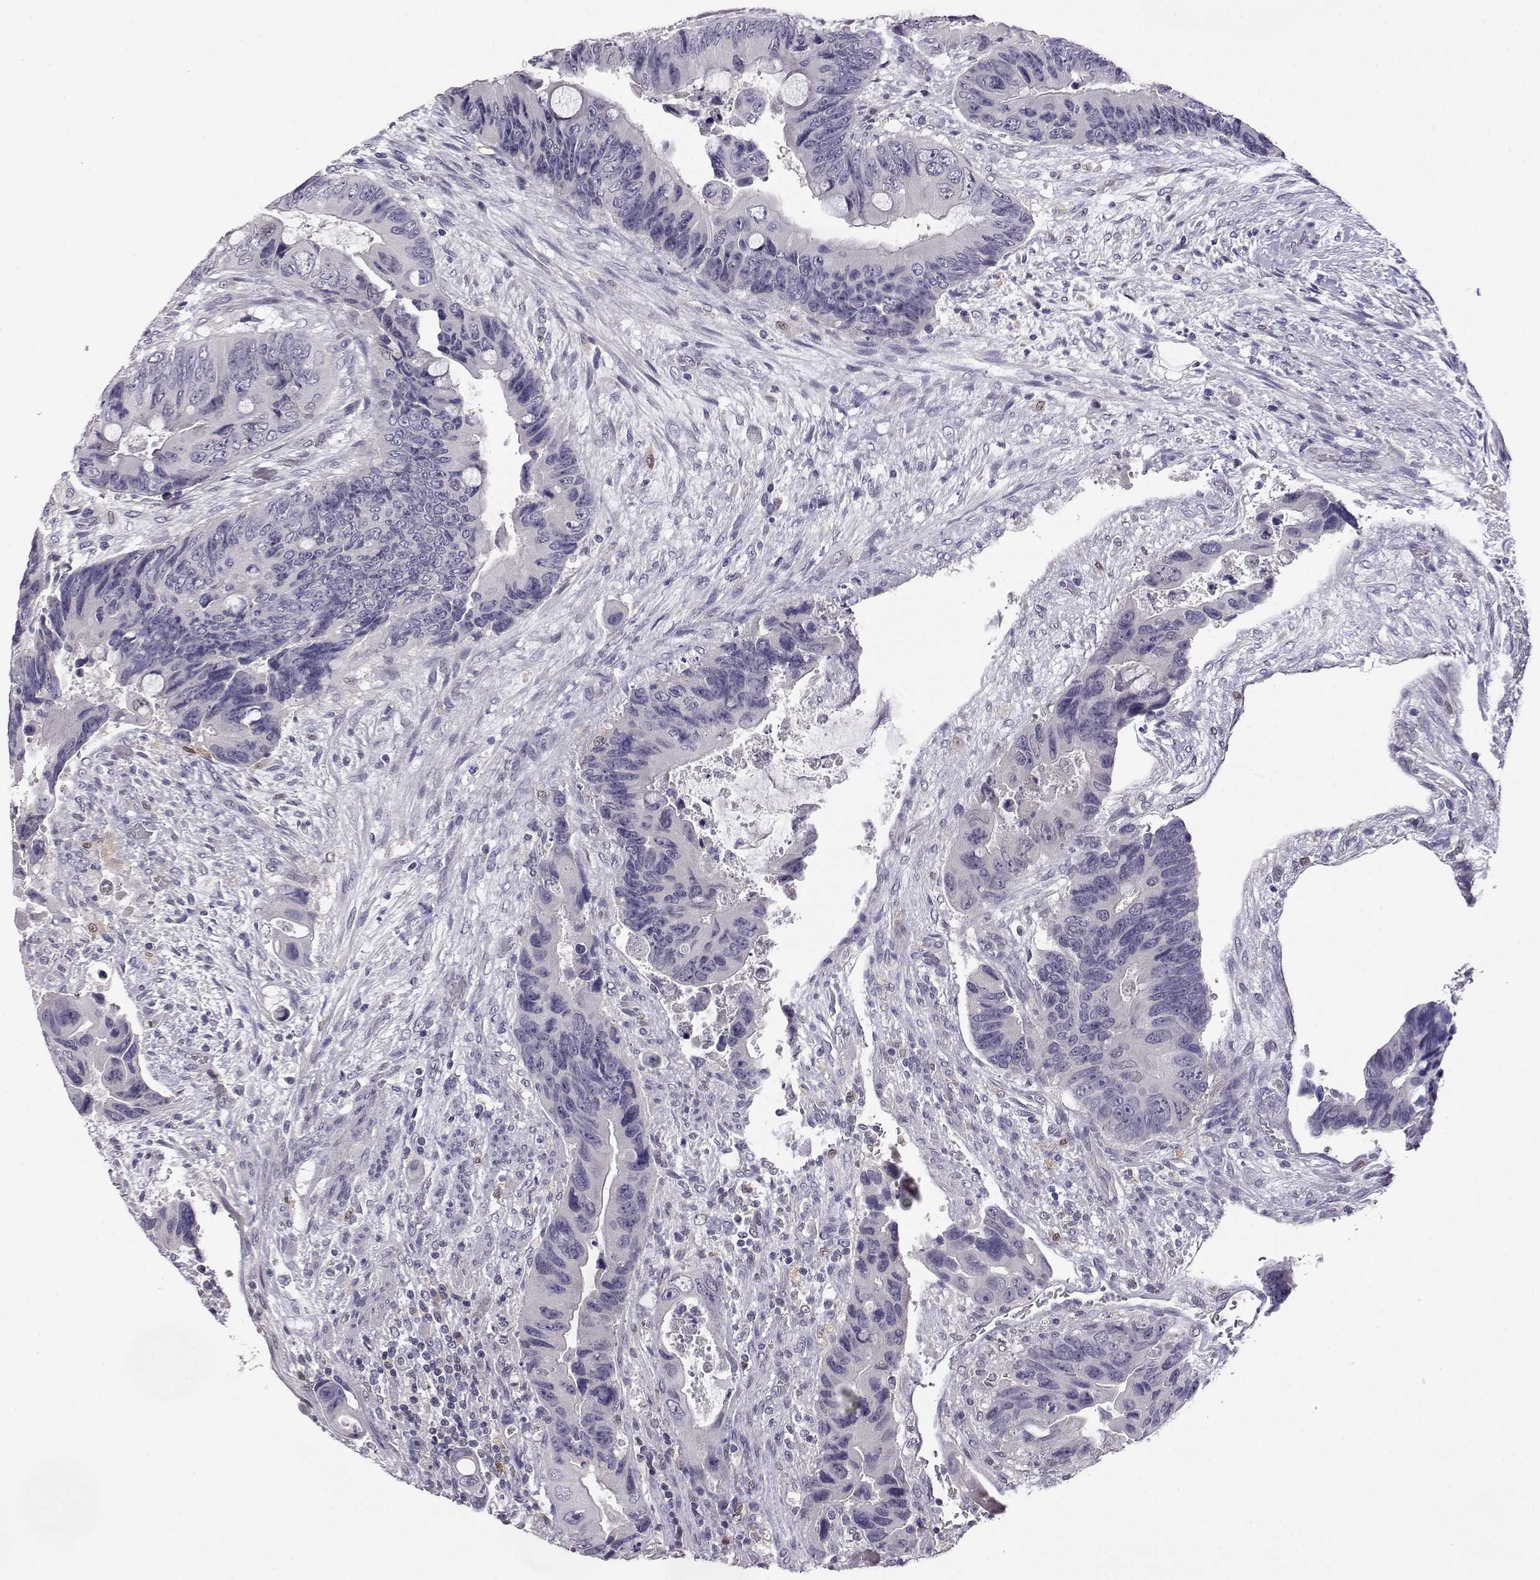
{"staining": {"intensity": "negative", "quantity": "none", "location": "none"}, "tissue": "colorectal cancer", "cell_type": "Tumor cells", "image_type": "cancer", "snomed": [{"axis": "morphology", "description": "Adenocarcinoma, NOS"}, {"axis": "topography", "description": "Rectum"}], "caption": "A high-resolution histopathology image shows IHC staining of colorectal adenocarcinoma, which demonstrates no significant staining in tumor cells.", "gene": "AKR1B1", "patient": {"sex": "male", "age": 63}}